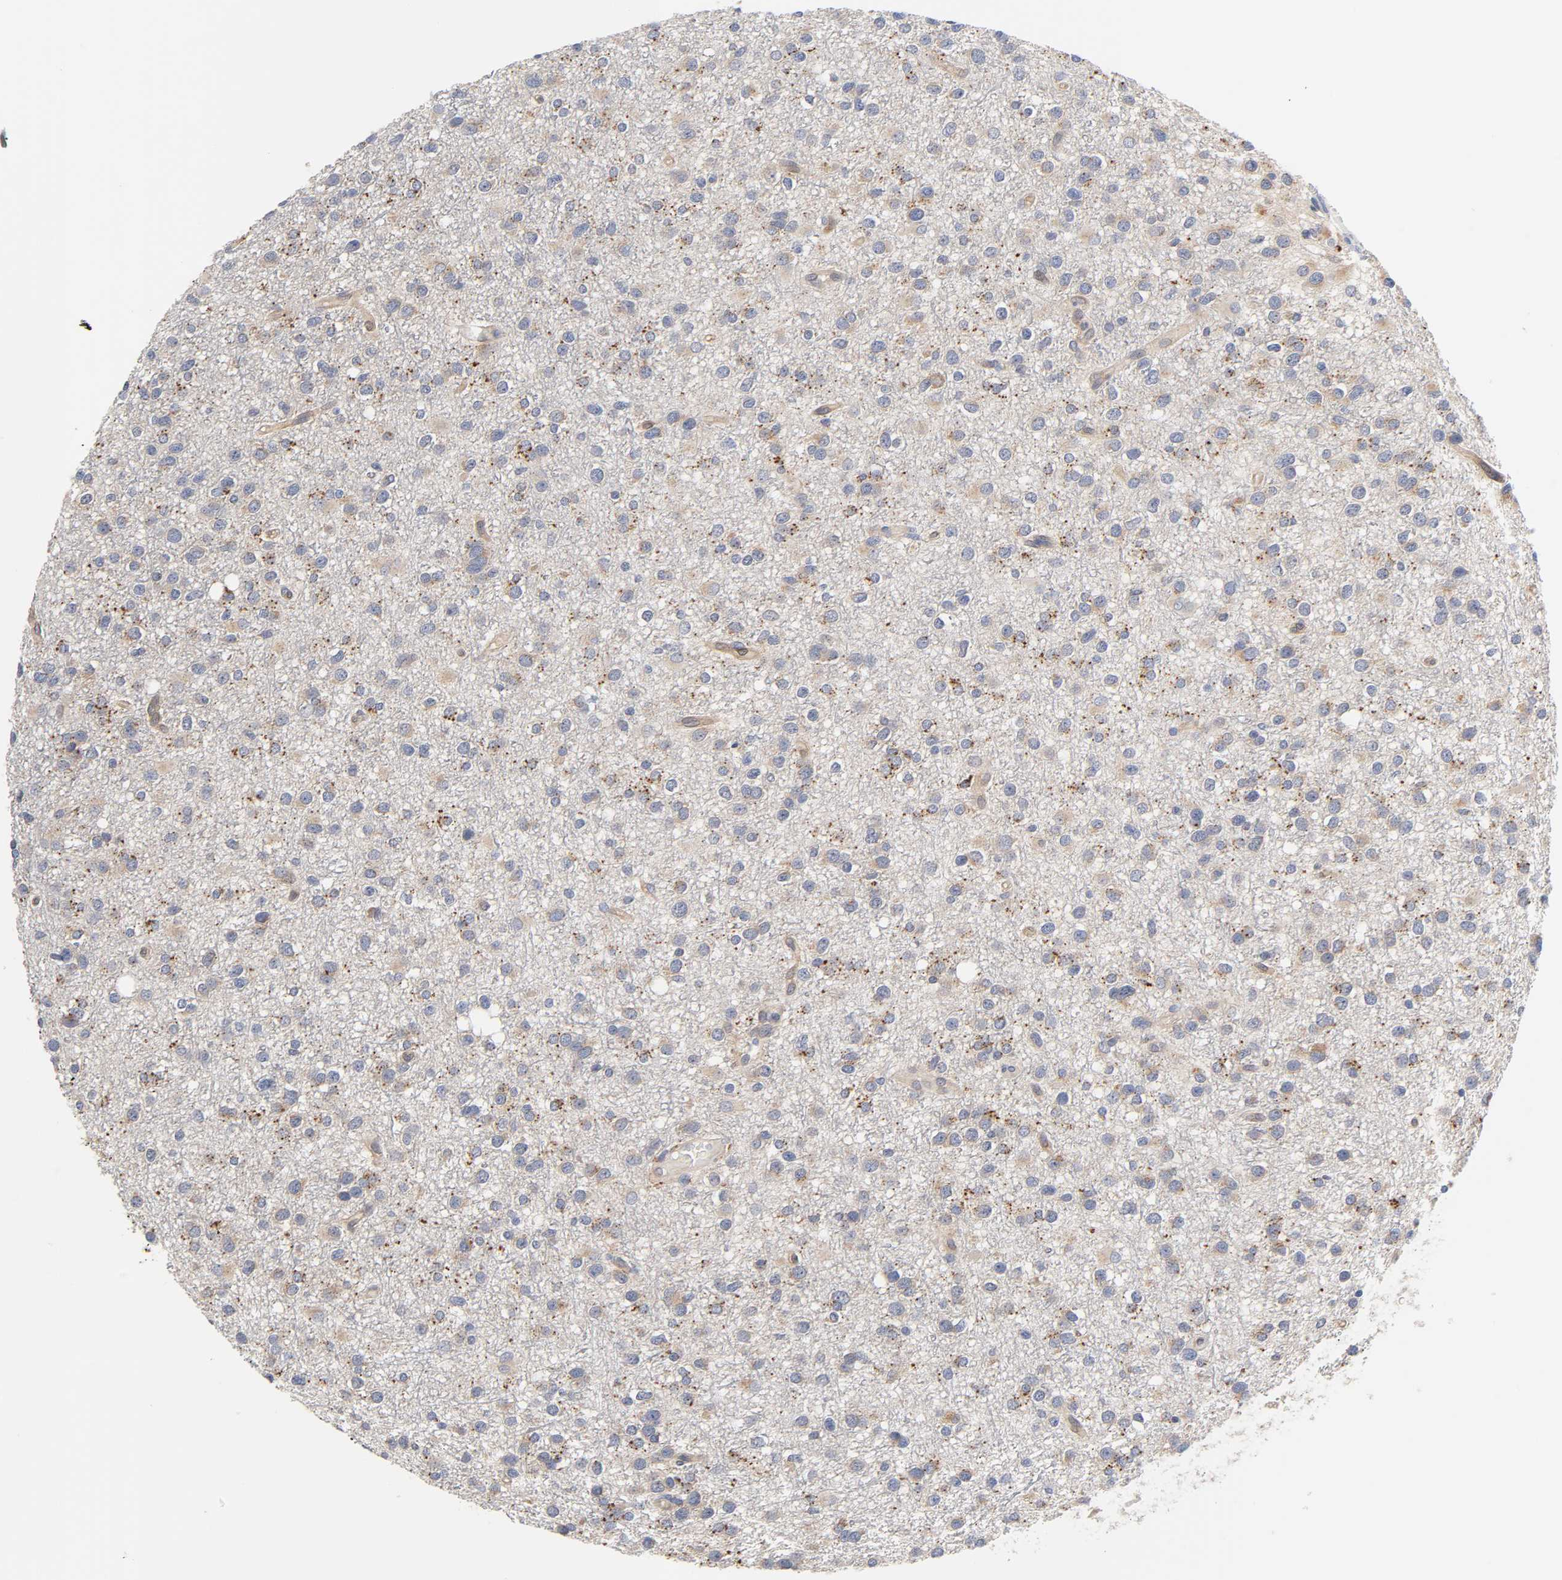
{"staining": {"intensity": "weak", "quantity": ">75%", "location": "cytoplasmic/membranous"}, "tissue": "glioma", "cell_type": "Tumor cells", "image_type": "cancer", "snomed": [{"axis": "morphology", "description": "Glioma, malignant, Low grade"}, {"axis": "topography", "description": "Brain"}], "caption": "High-power microscopy captured an immunohistochemistry histopathology image of malignant glioma (low-grade), revealing weak cytoplasmic/membranous positivity in about >75% of tumor cells.", "gene": "C17orf75", "patient": {"sex": "male", "age": 42}}